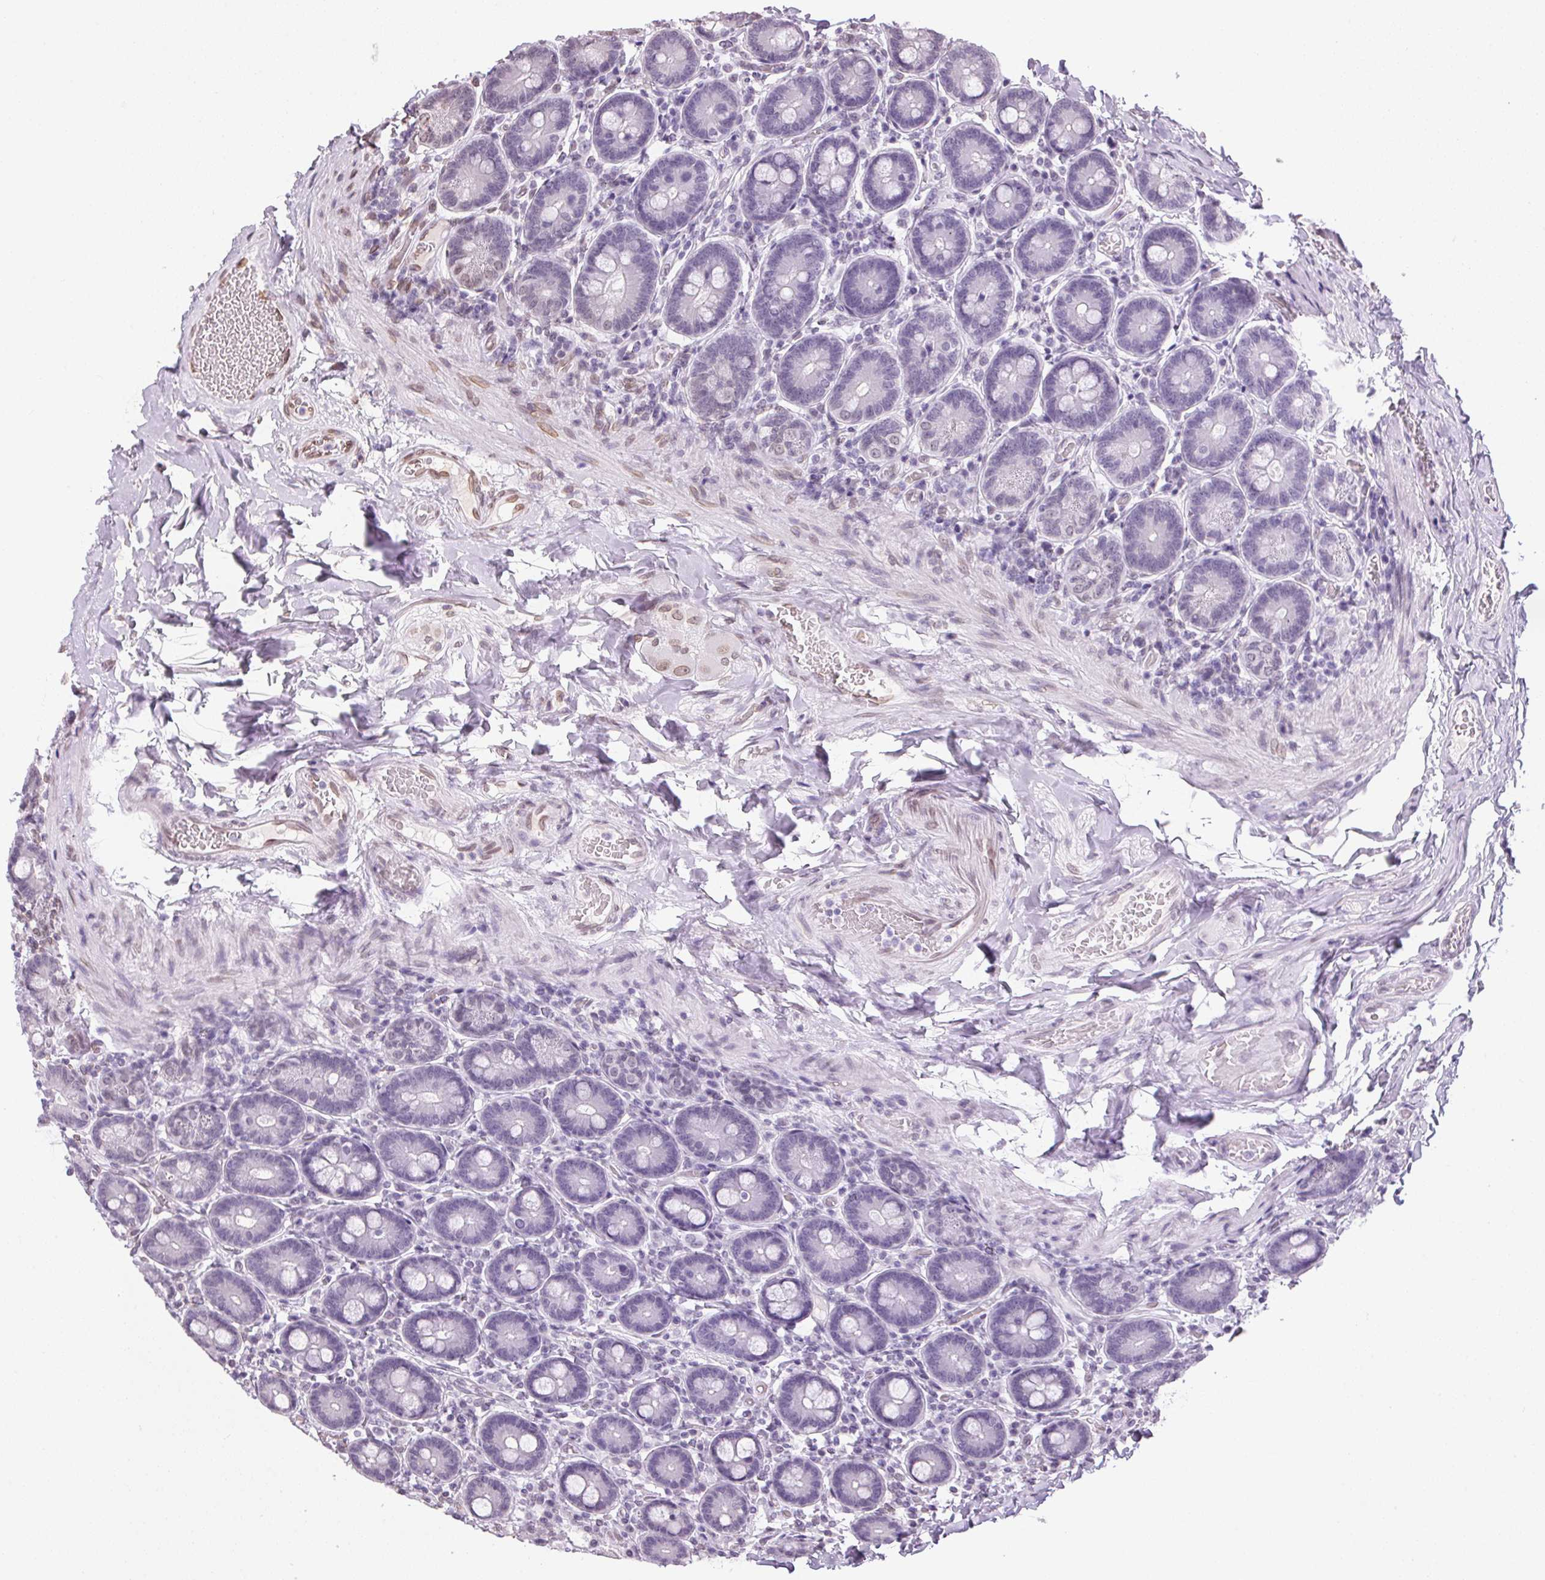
{"staining": {"intensity": "negative", "quantity": "none", "location": "none"}, "tissue": "duodenum", "cell_type": "Glandular cells", "image_type": "normal", "snomed": [{"axis": "morphology", "description": "Normal tissue, NOS"}, {"axis": "topography", "description": "Duodenum"}], "caption": "Immunohistochemical staining of benign human duodenum exhibits no significant staining in glandular cells.", "gene": "TMEM175", "patient": {"sex": "female", "age": 62}}